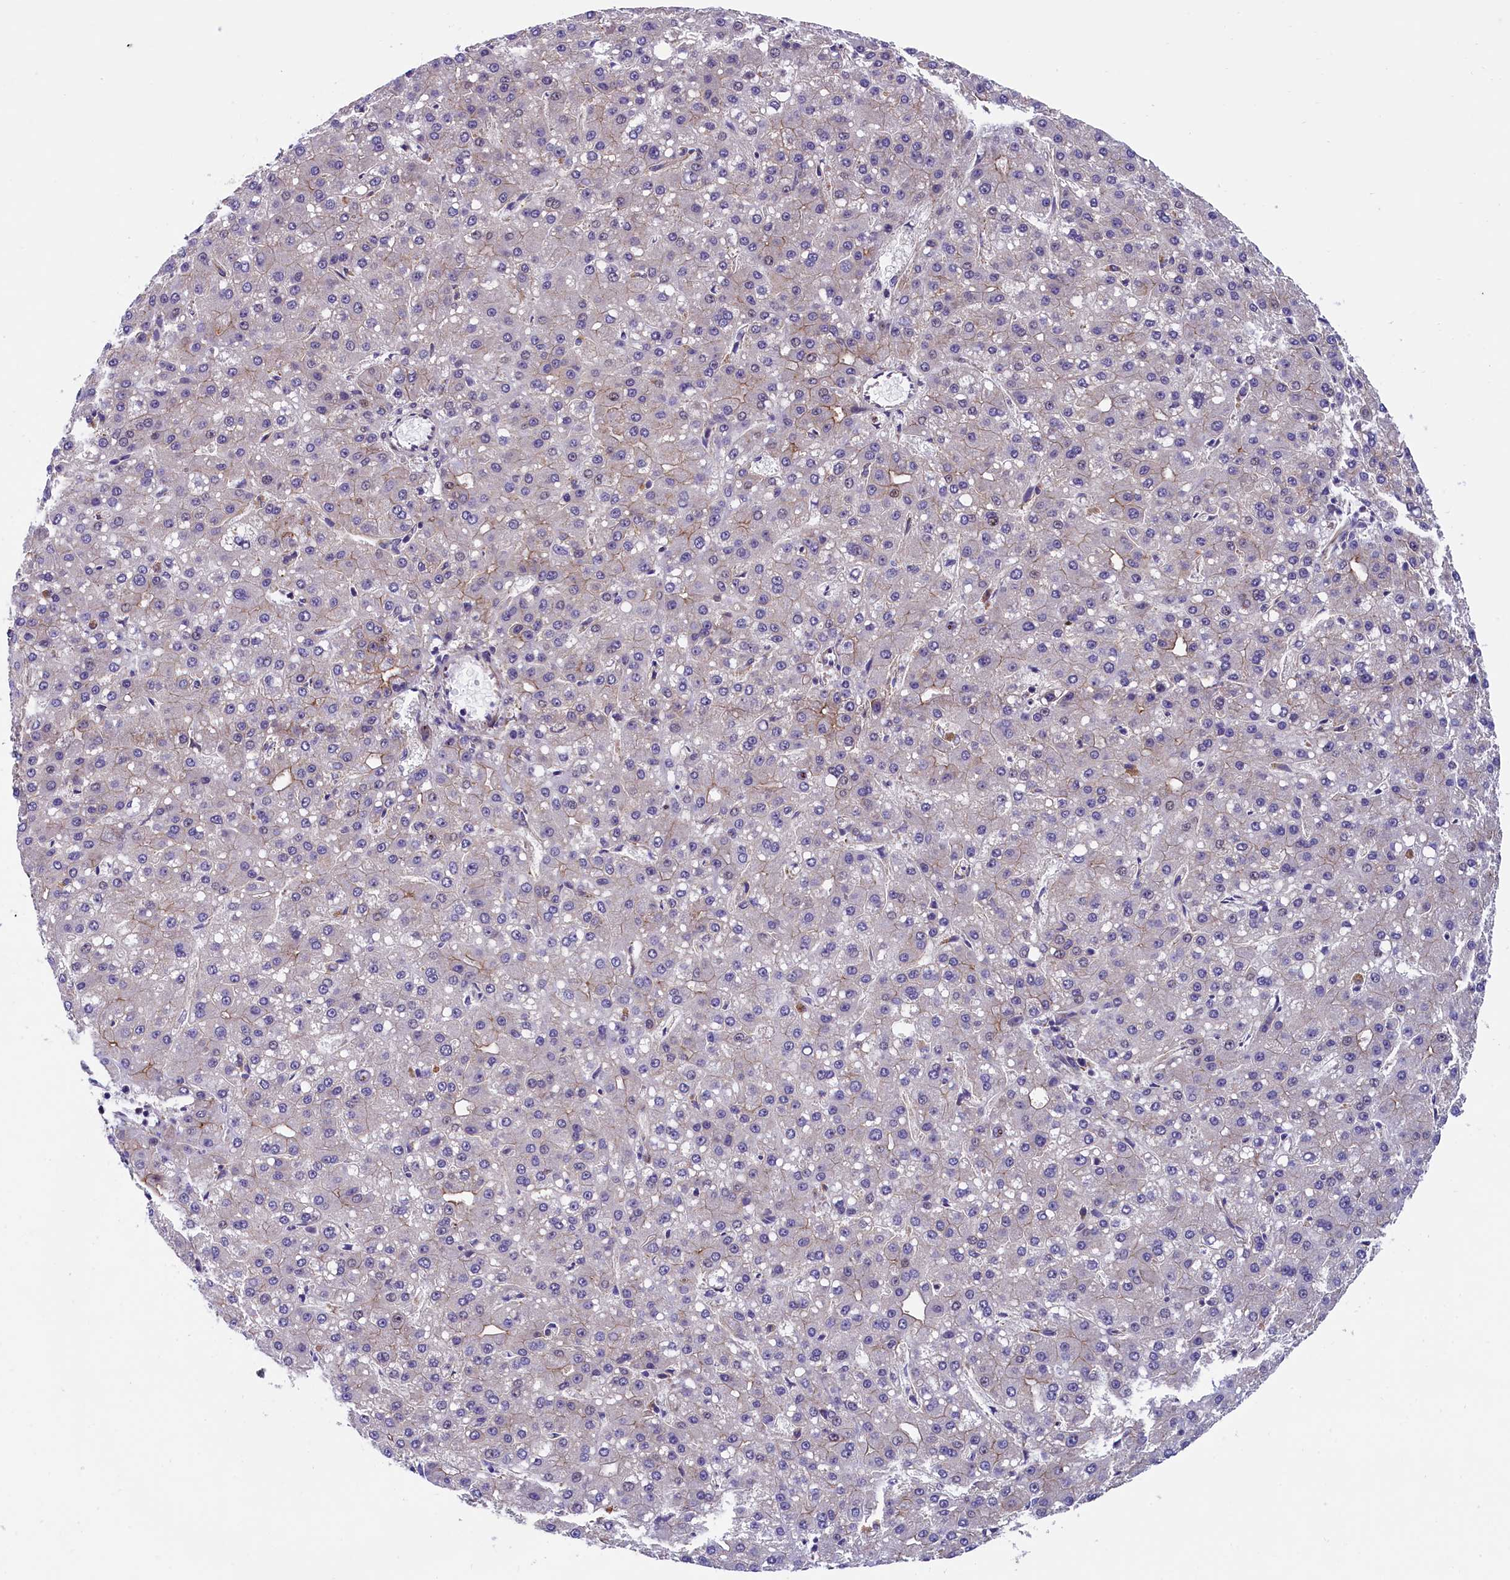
{"staining": {"intensity": "negative", "quantity": "none", "location": "none"}, "tissue": "liver cancer", "cell_type": "Tumor cells", "image_type": "cancer", "snomed": [{"axis": "morphology", "description": "Carcinoma, Hepatocellular, NOS"}, {"axis": "topography", "description": "Liver"}], "caption": "Immunohistochemistry (IHC) of human liver cancer shows no positivity in tumor cells.", "gene": "ARL14EP", "patient": {"sex": "male", "age": 67}}